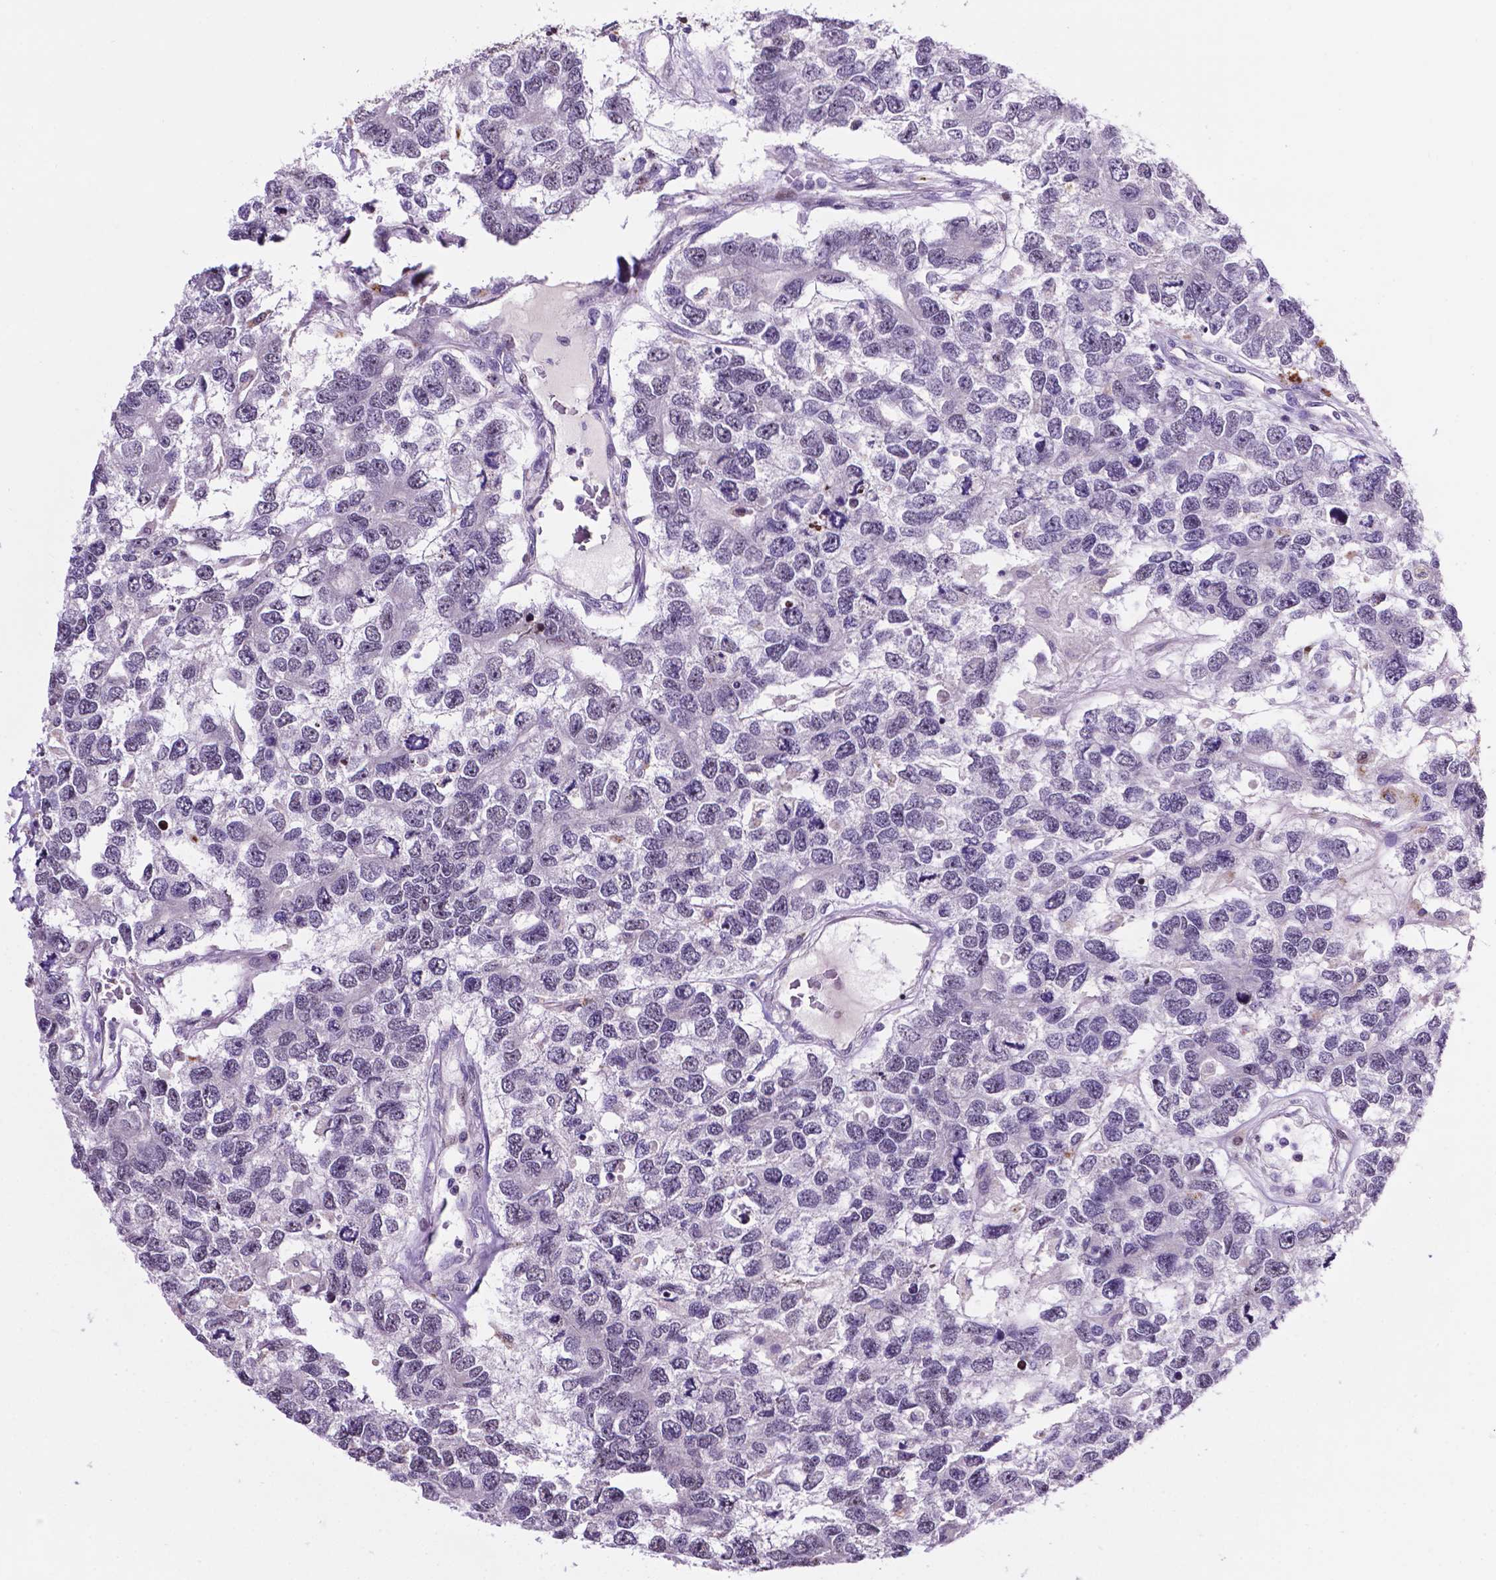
{"staining": {"intensity": "negative", "quantity": "none", "location": "none"}, "tissue": "testis cancer", "cell_type": "Tumor cells", "image_type": "cancer", "snomed": [{"axis": "morphology", "description": "Seminoma, NOS"}, {"axis": "topography", "description": "Testis"}], "caption": "The immunohistochemistry micrograph has no significant expression in tumor cells of testis cancer (seminoma) tissue.", "gene": "SMAD3", "patient": {"sex": "male", "age": 52}}